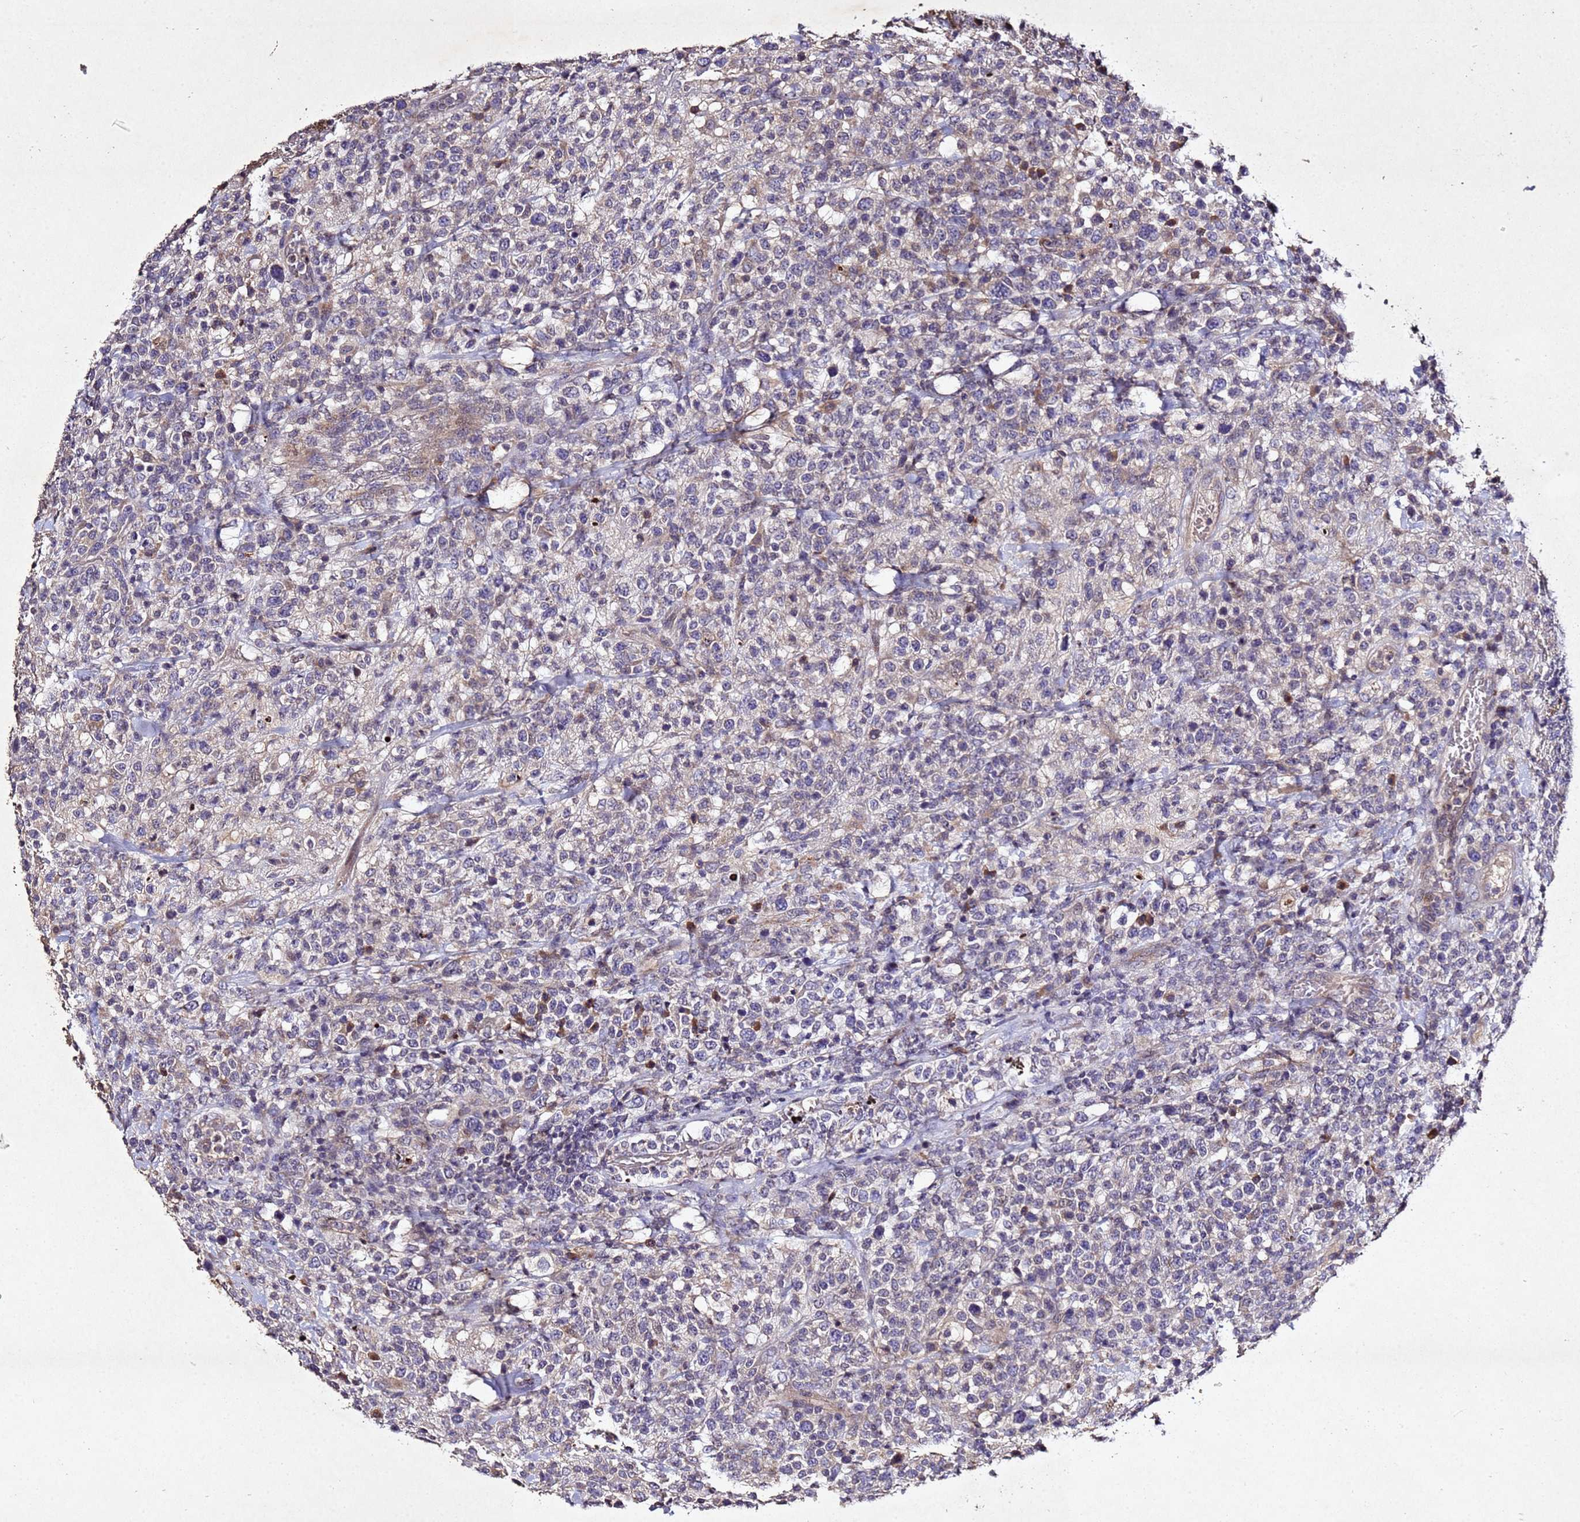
{"staining": {"intensity": "weak", "quantity": "<25%", "location": "cytoplasmic/membranous"}, "tissue": "lymphoma", "cell_type": "Tumor cells", "image_type": "cancer", "snomed": [{"axis": "morphology", "description": "Malignant lymphoma, non-Hodgkin's type, High grade"}, {"axis": "topography", "description": "Colon"}], "caption": "This image is of lymphoma stained with immunohistochemistry (IHC) to label a protein in brown with the nuclei are counter-stained blue. There is no expression in tumor cells. (Stains: DAB IHC with hematoxylin counter stain, Microscopy: brightfield microscopy at high magnification).", "gene": "SV2B", "patient": {"sex": "female", "age": 53}}